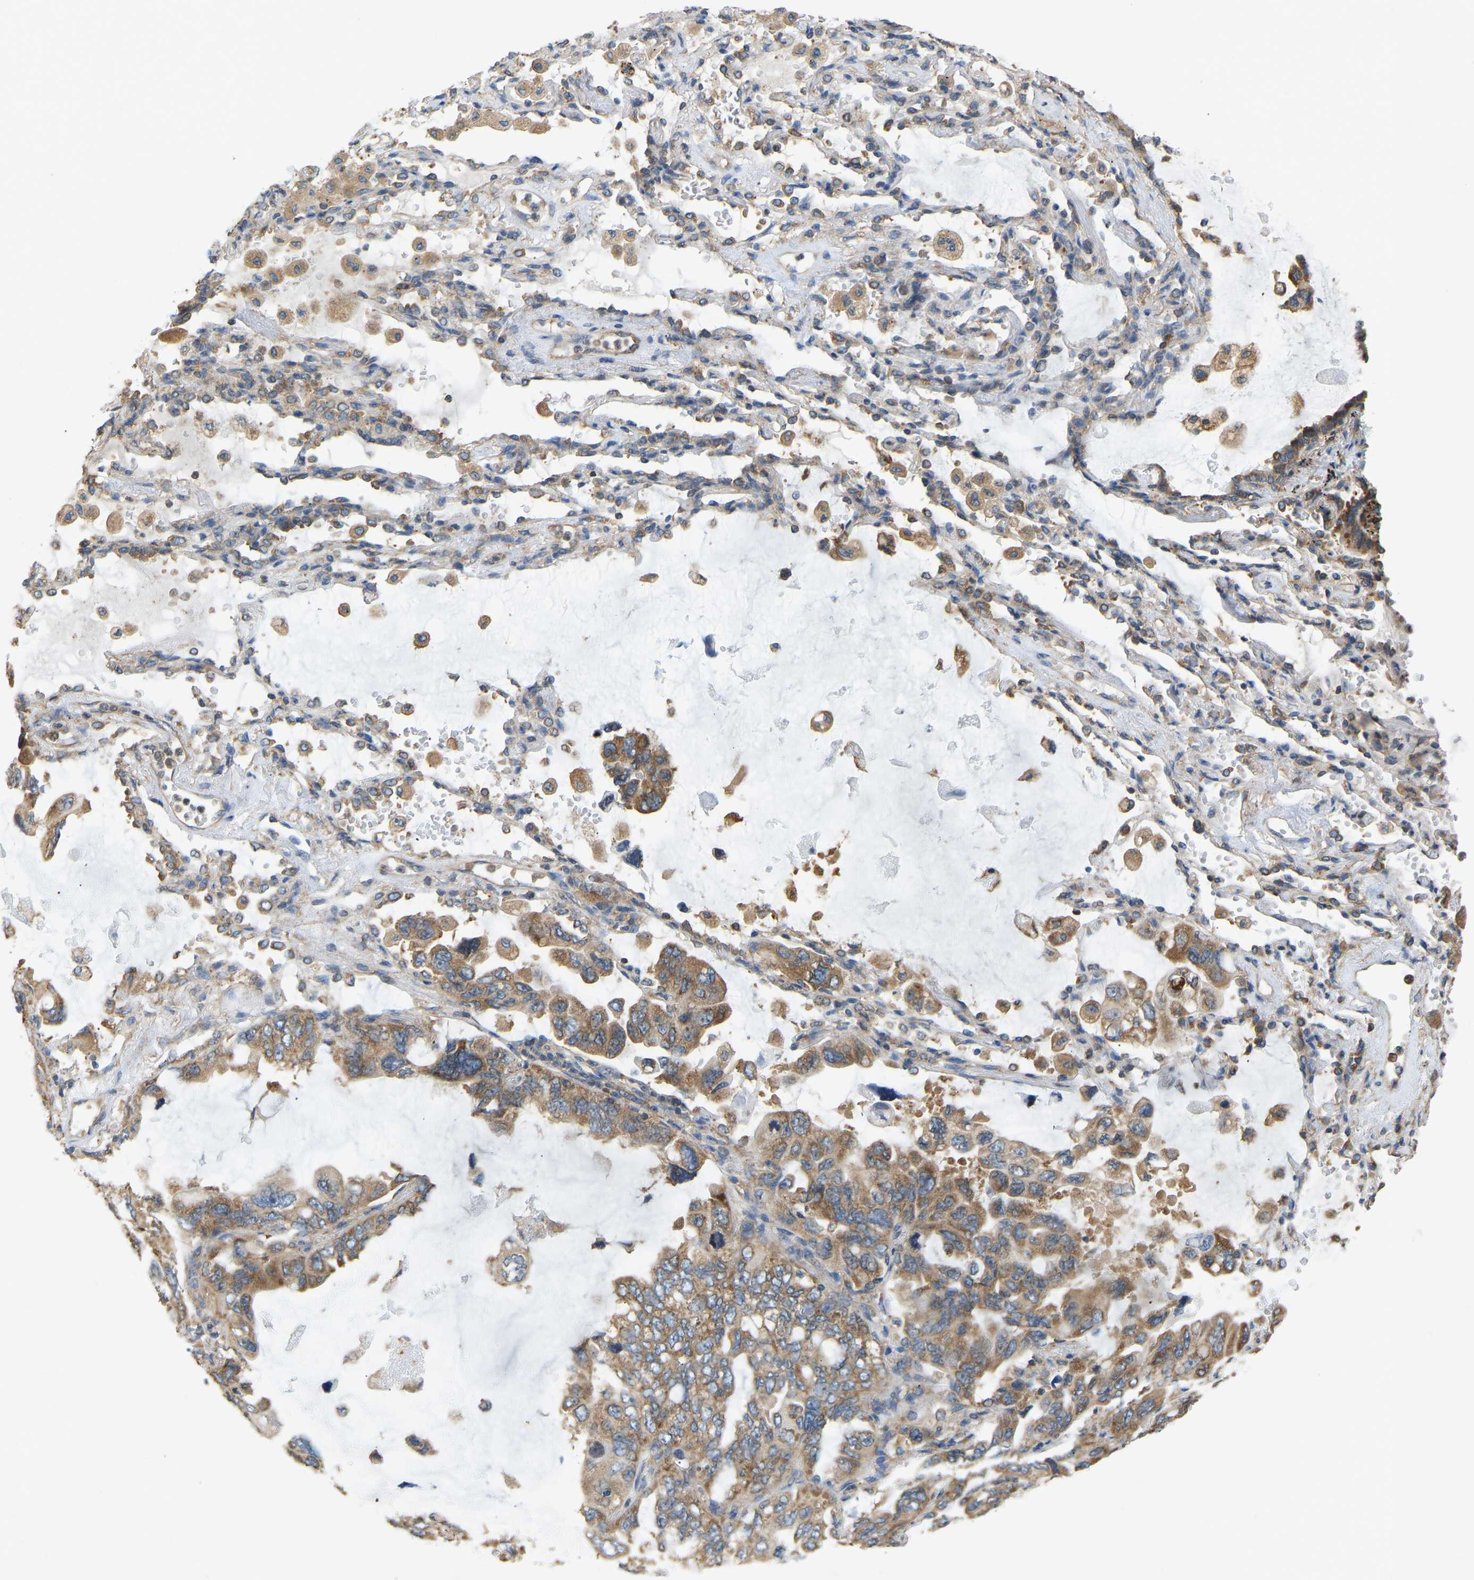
{"staining": {"intensity": "moderate", "quantity": ">75%", "location": "cytoplasmic/membranous"}, "tissue": "lung cancer", "cell_type": "Tumor cells", "image_type": "cancer", "snomed": [{"axis": "morphology", "description": "Squamous cell carcinoma, NOS"}, {"axis": "topography", "description": "Lung"}], "caption": "Immunohistochemistry (DAB (3,3'-diaminobenzidine)) staining of lung cancer (squamous cell carcinoma) shows moderate cytoplasmic/membranous protein positivity in about >75% of tumor cells.", "gene": "RPS6KB2", "patient": {"sex": "female", "age": 73}}